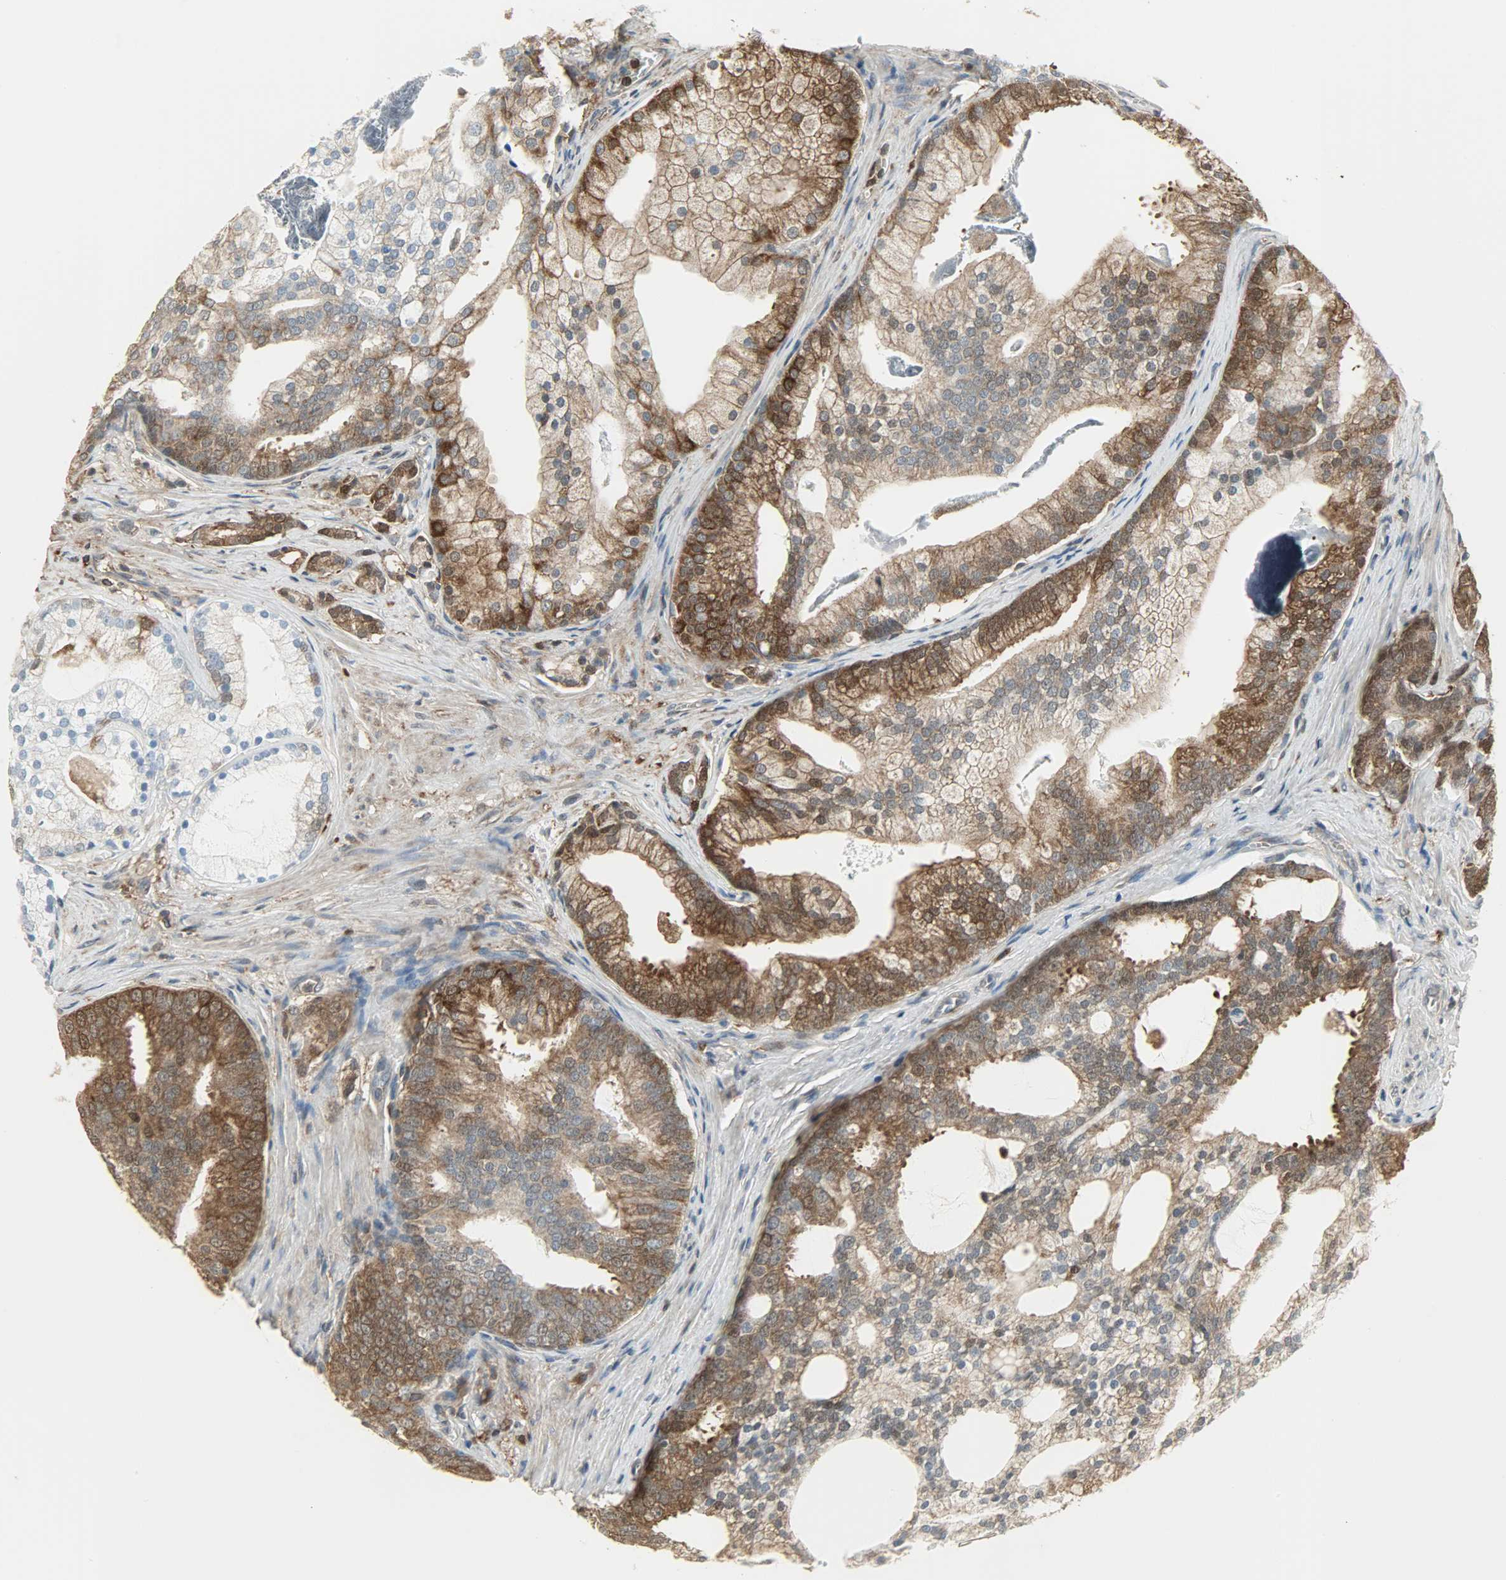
{"staining": {"intensity": "strong", "quantity": "25%-75%", "location": "cytoplasmic/membranous,nuclear"}, "tissue": "prostate cancer", "cell_type": "Tumor cells", "image_type": "cancer", "snomed": [{"axis": "morphology", "description": "Adenocarcinoma, Low grade"}, {"axis": "topography", "description": "Prostate"}], "caption": "Protein expression analysis of prostate cancer (low-grade adenocarcinoma) demonstrates strong cytoplasmic/membranous and nuclear staining in approximately 25%-75% of tumor cells. (Brightfield microscopy of DAB IHC at high magnification).", "gene": "LDHB", "patient": {"sex": "male", "age": 58}}